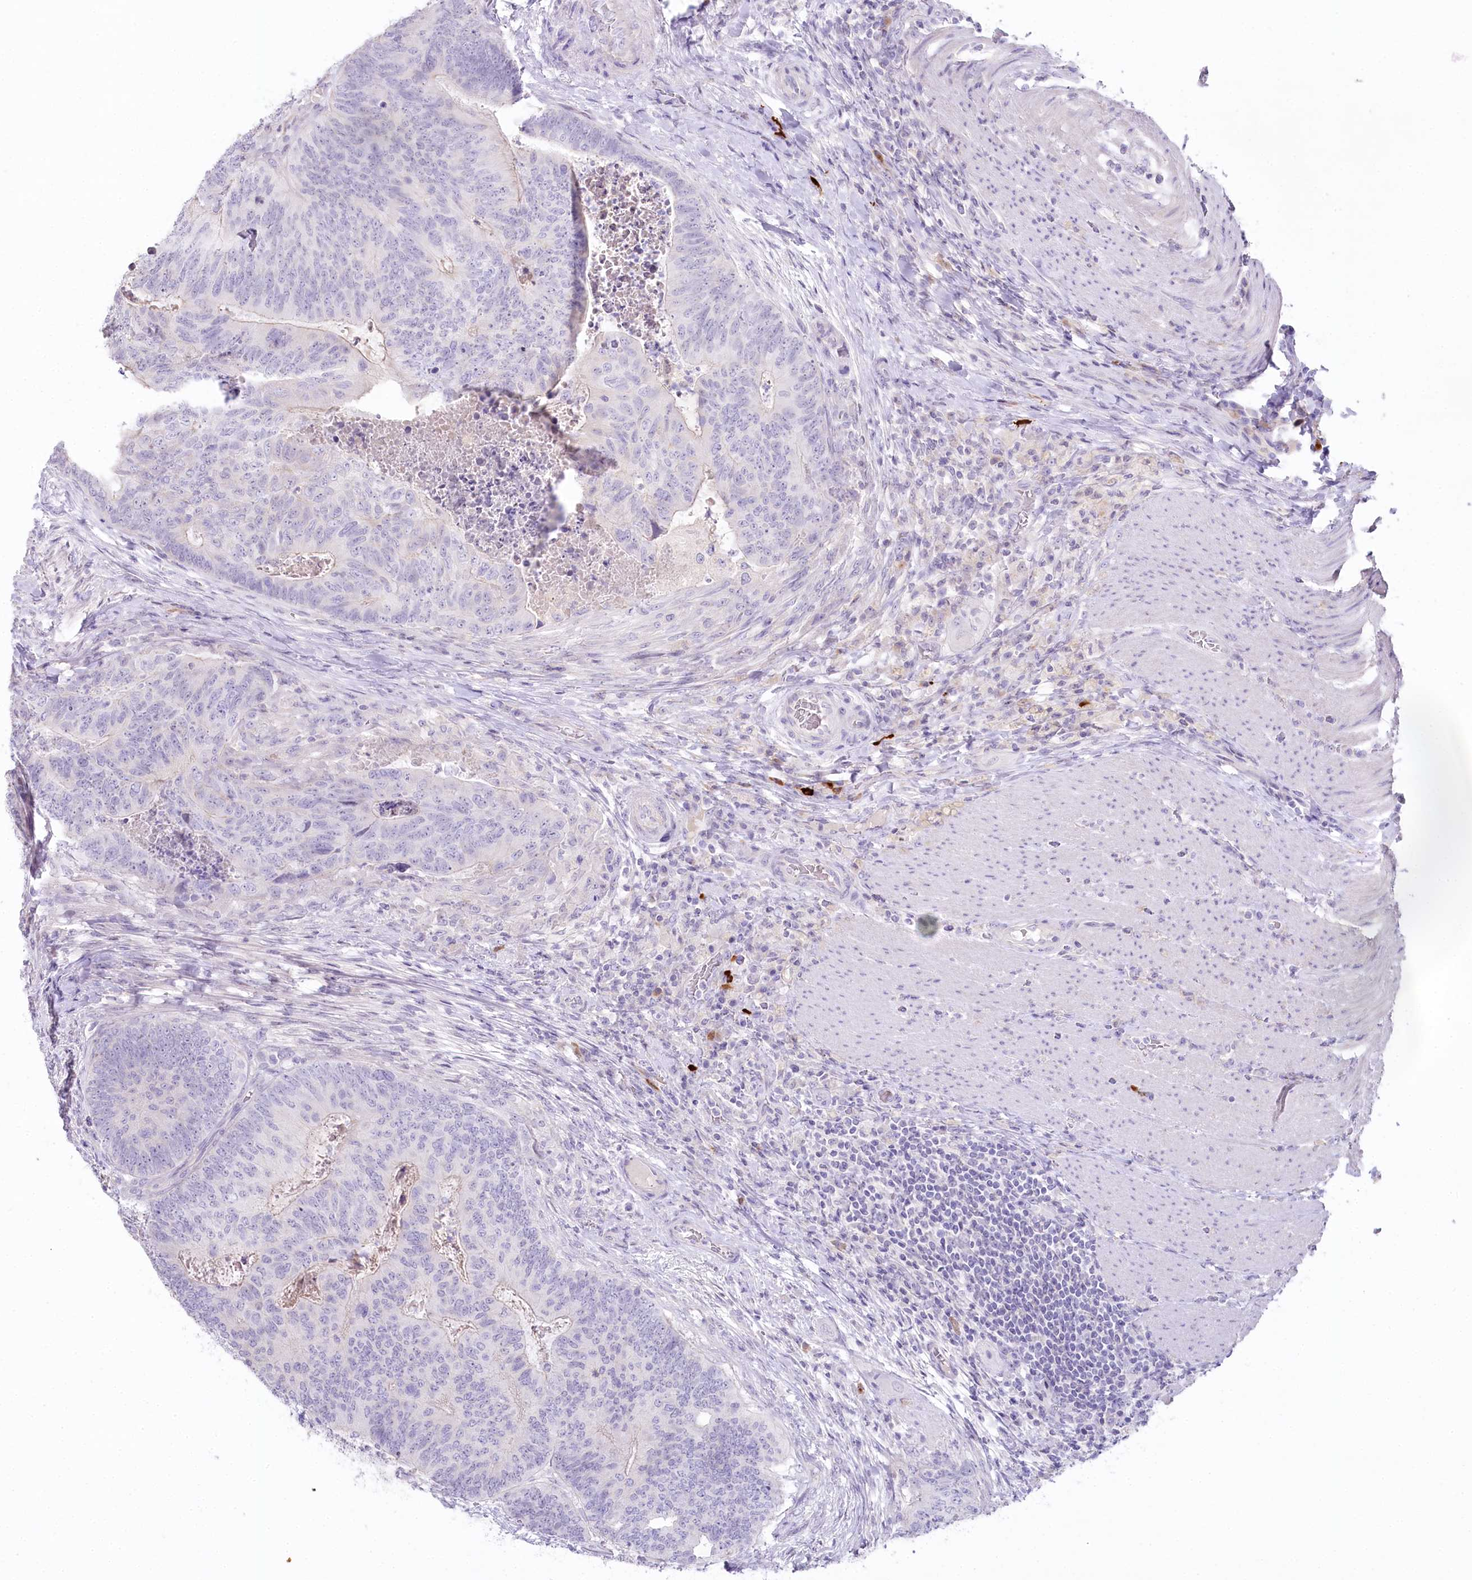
{"staining": {"intensity": "negative", "quantity": "none", "location": "none"}, "tissue": "colorectal cancer", "cell_type": "Tumor cells", "image_type": "cancer", "snomed": [{"axis": "morphology", "description": "Adenocarcinoma, NOS"}, {"axis": "topography", "description": "Colon"}], "caption": "IHC histopathology image of neoplastic tissue: colorectal cancer stained with DAB shows no significant protein positivity in tumor cells.", "gene": "MYOZ1", "patient": {"sex": "female", "age": 67}}